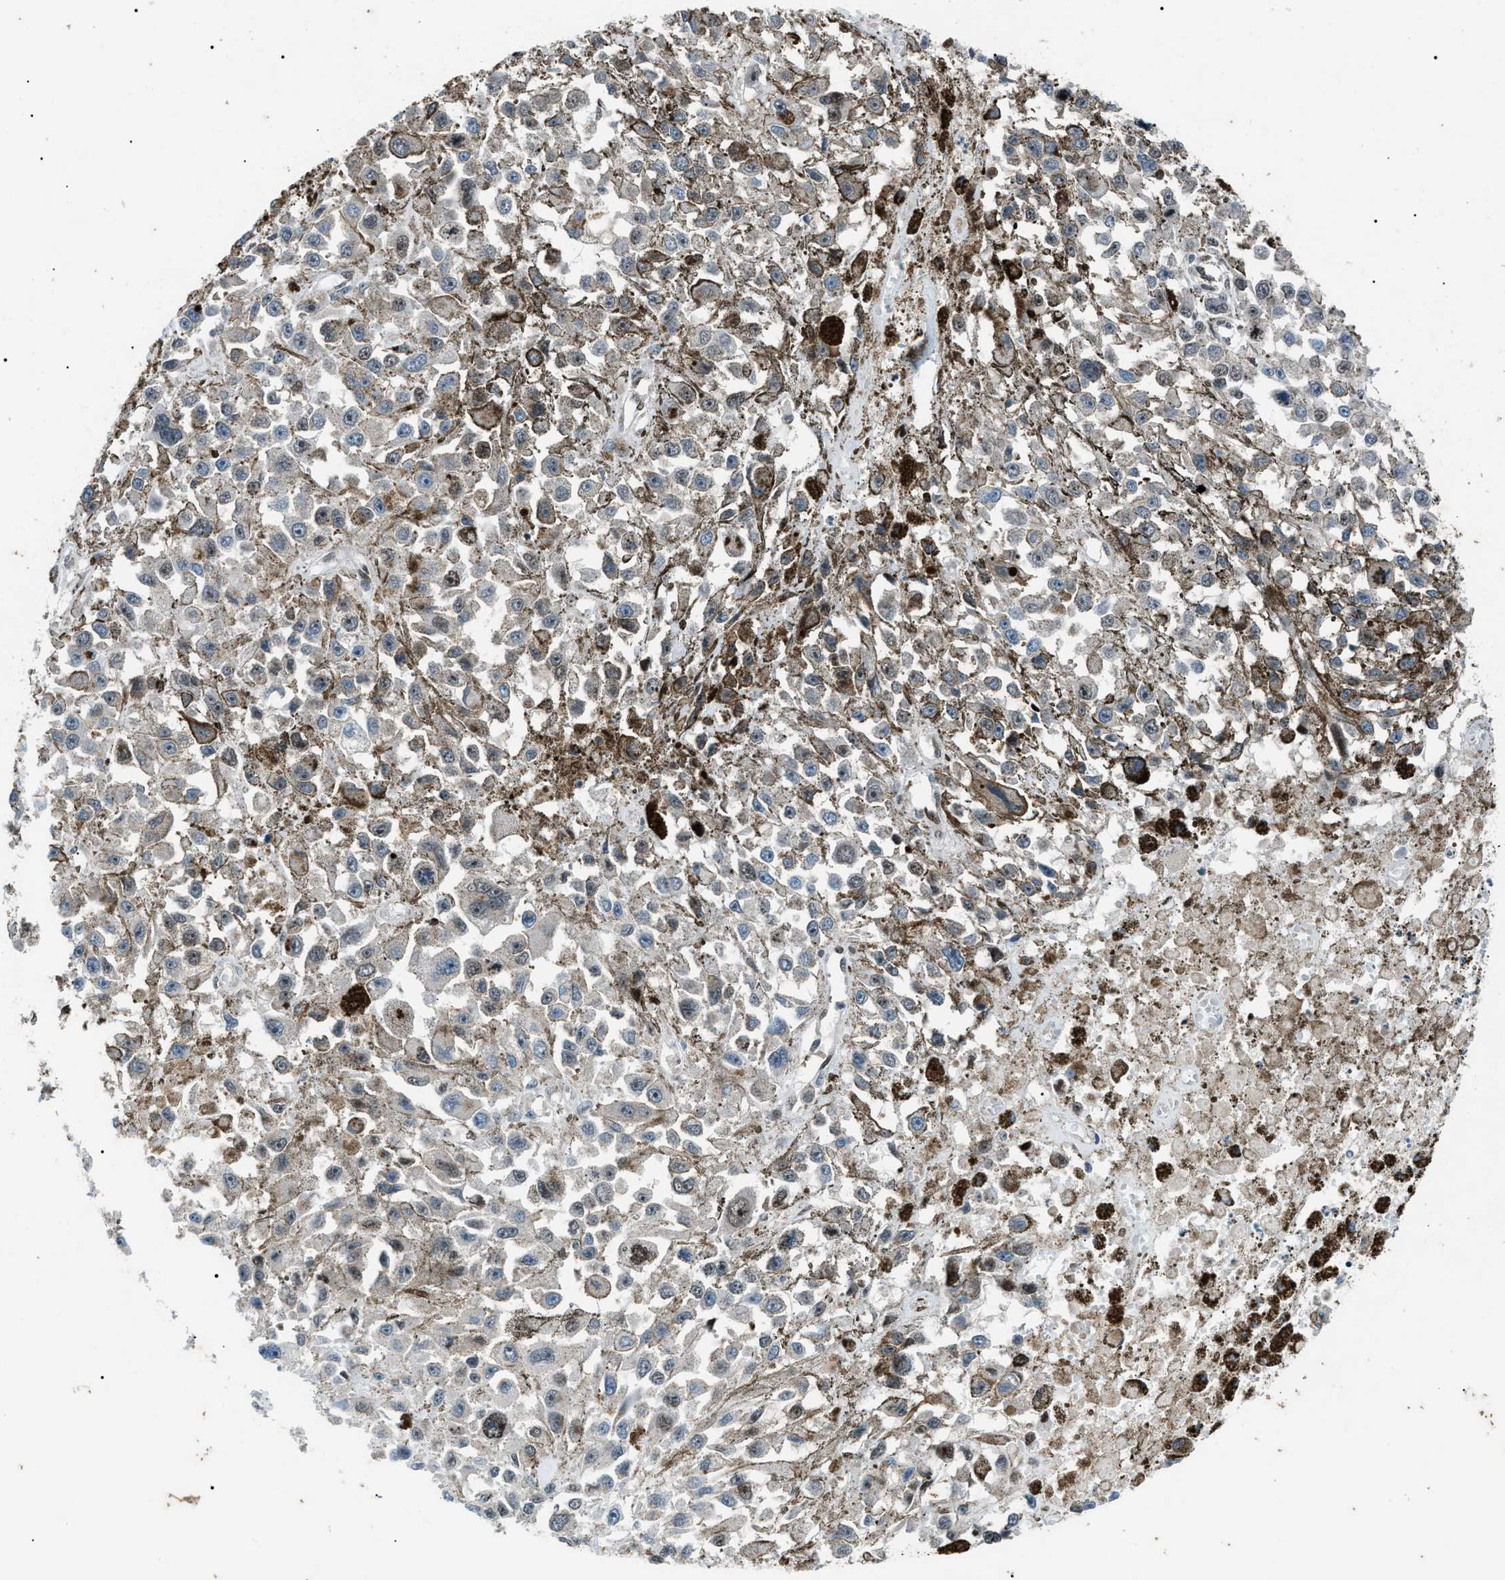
{"staining": {"intensity": "weak", "quantity": "25%-75%", "location": "cytoplasmic/membranous"}, "tissue": "melanoma", "cell_type": "Tumor cells", "image_type": "cancer", "snomed": [{"axis": "morphology", "description": "Malignant melanoma, Metastatic site"}, {"axis": "topography", "description": "Lymph node"}], "caption": "A low amount of weak cytoplasmic/membranous positivity is identified in approximately 25%-75% of tumor cells in melanoma tissue.", "gene": "PRKX", "patient": {"sex": "male", "age": 59}}